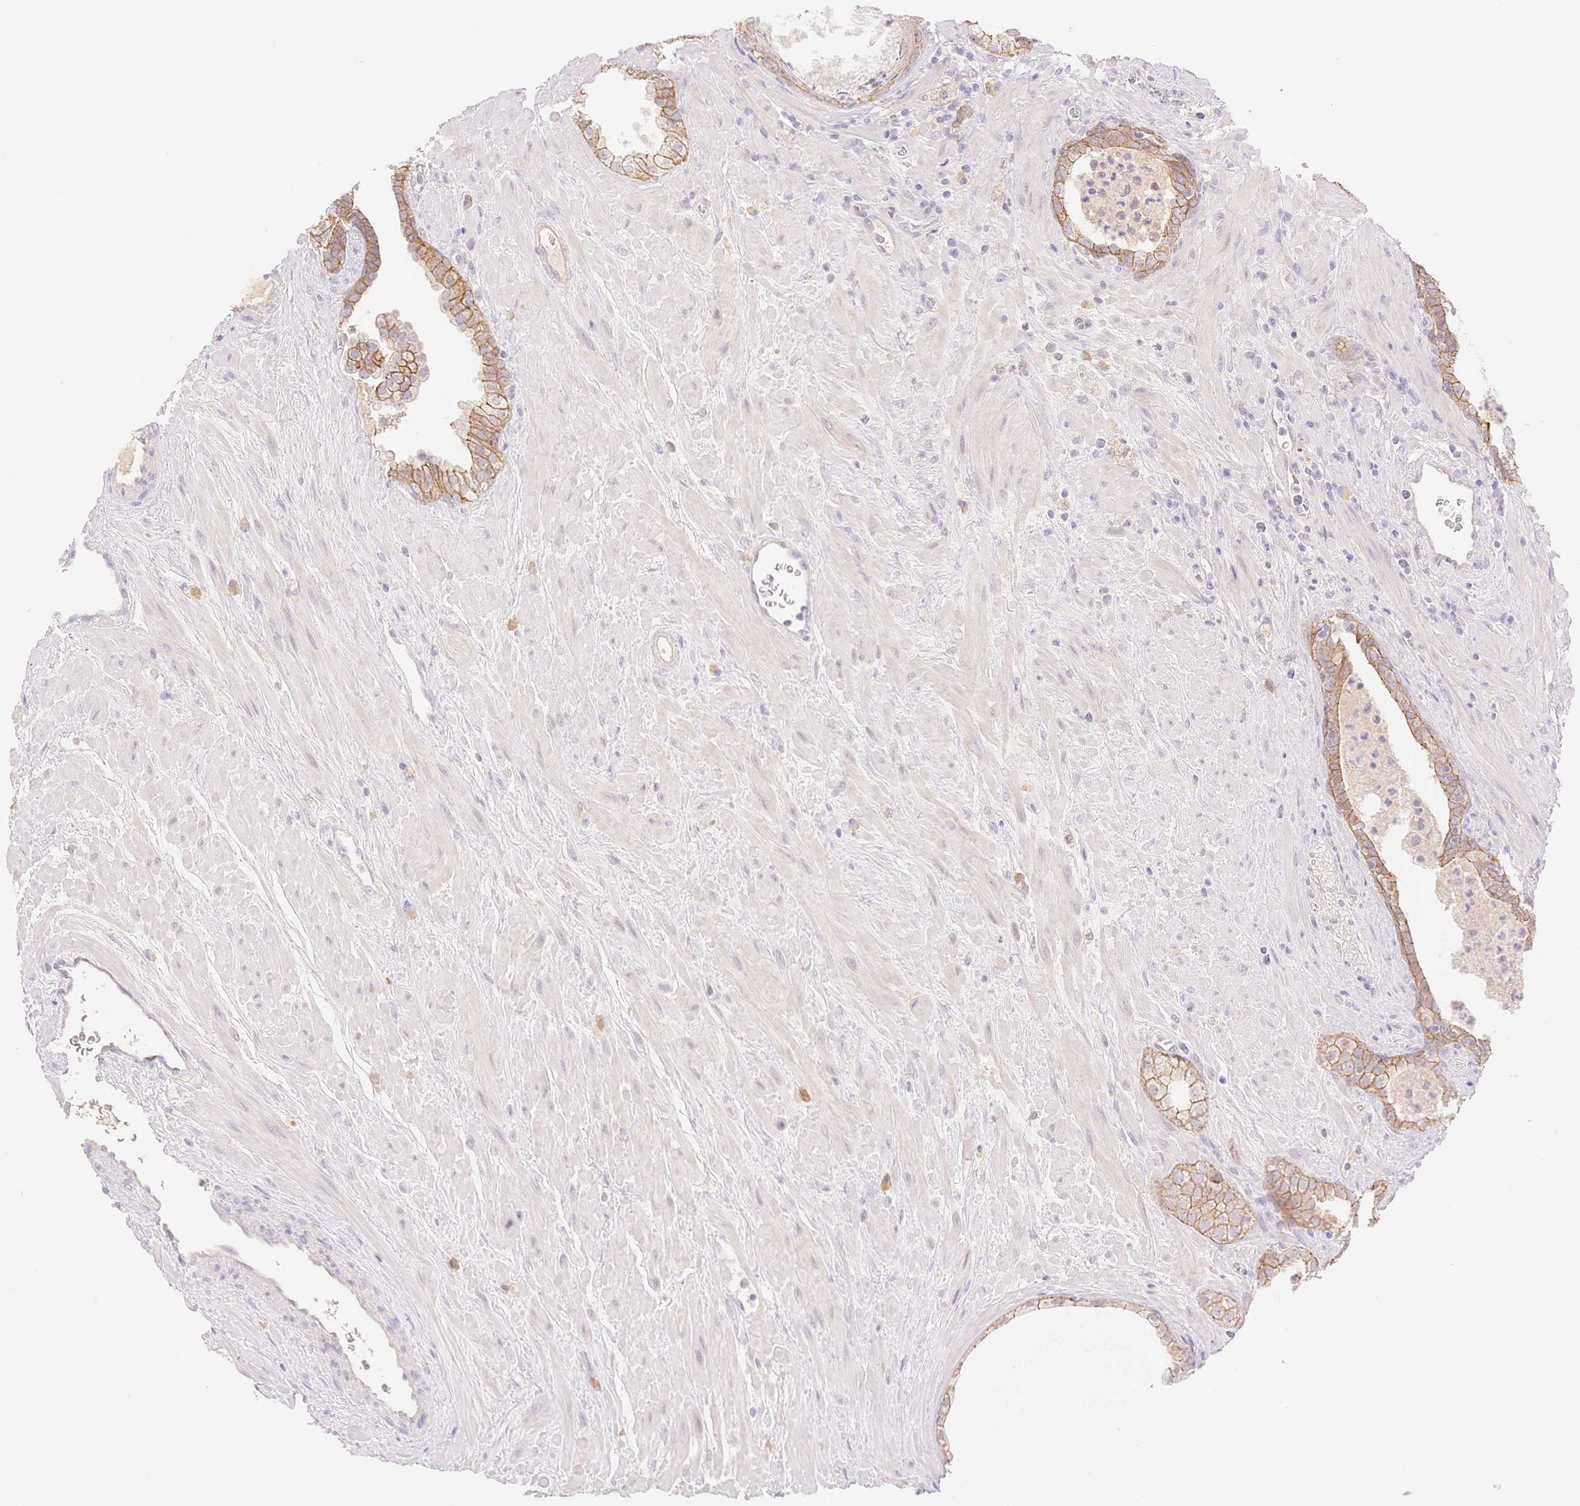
{"staining": {"intensity": "moderate", "quantity": ">75%", "location": "cytoplasmic/membranous"}, "tissue": "prostate cancer", "cell_type": "Tumor cells", "image_type": "cancer", "snomed": [{"axis": "morphology", "description": "Adenocarcinoma, Low grade"}, {"axis": "topography", "description": "Prostate"}], "caption": "DAB (3,3'-diaminobenzidine) immunohistochemical staining of prostate cancer (adenocarcinoma (low-grade)) reveals moderate cytoplasmic/membranous protein positivity in about >75% of tumor cells. The protein of interest is stained brown, and the nuclei are stained in blue (DAB (3,3'-diaminobenzidine) IHC with brightfield microscopy, high magnification).", "gene": "WDR54", "patient": {"sex": "male", "age": 62}}